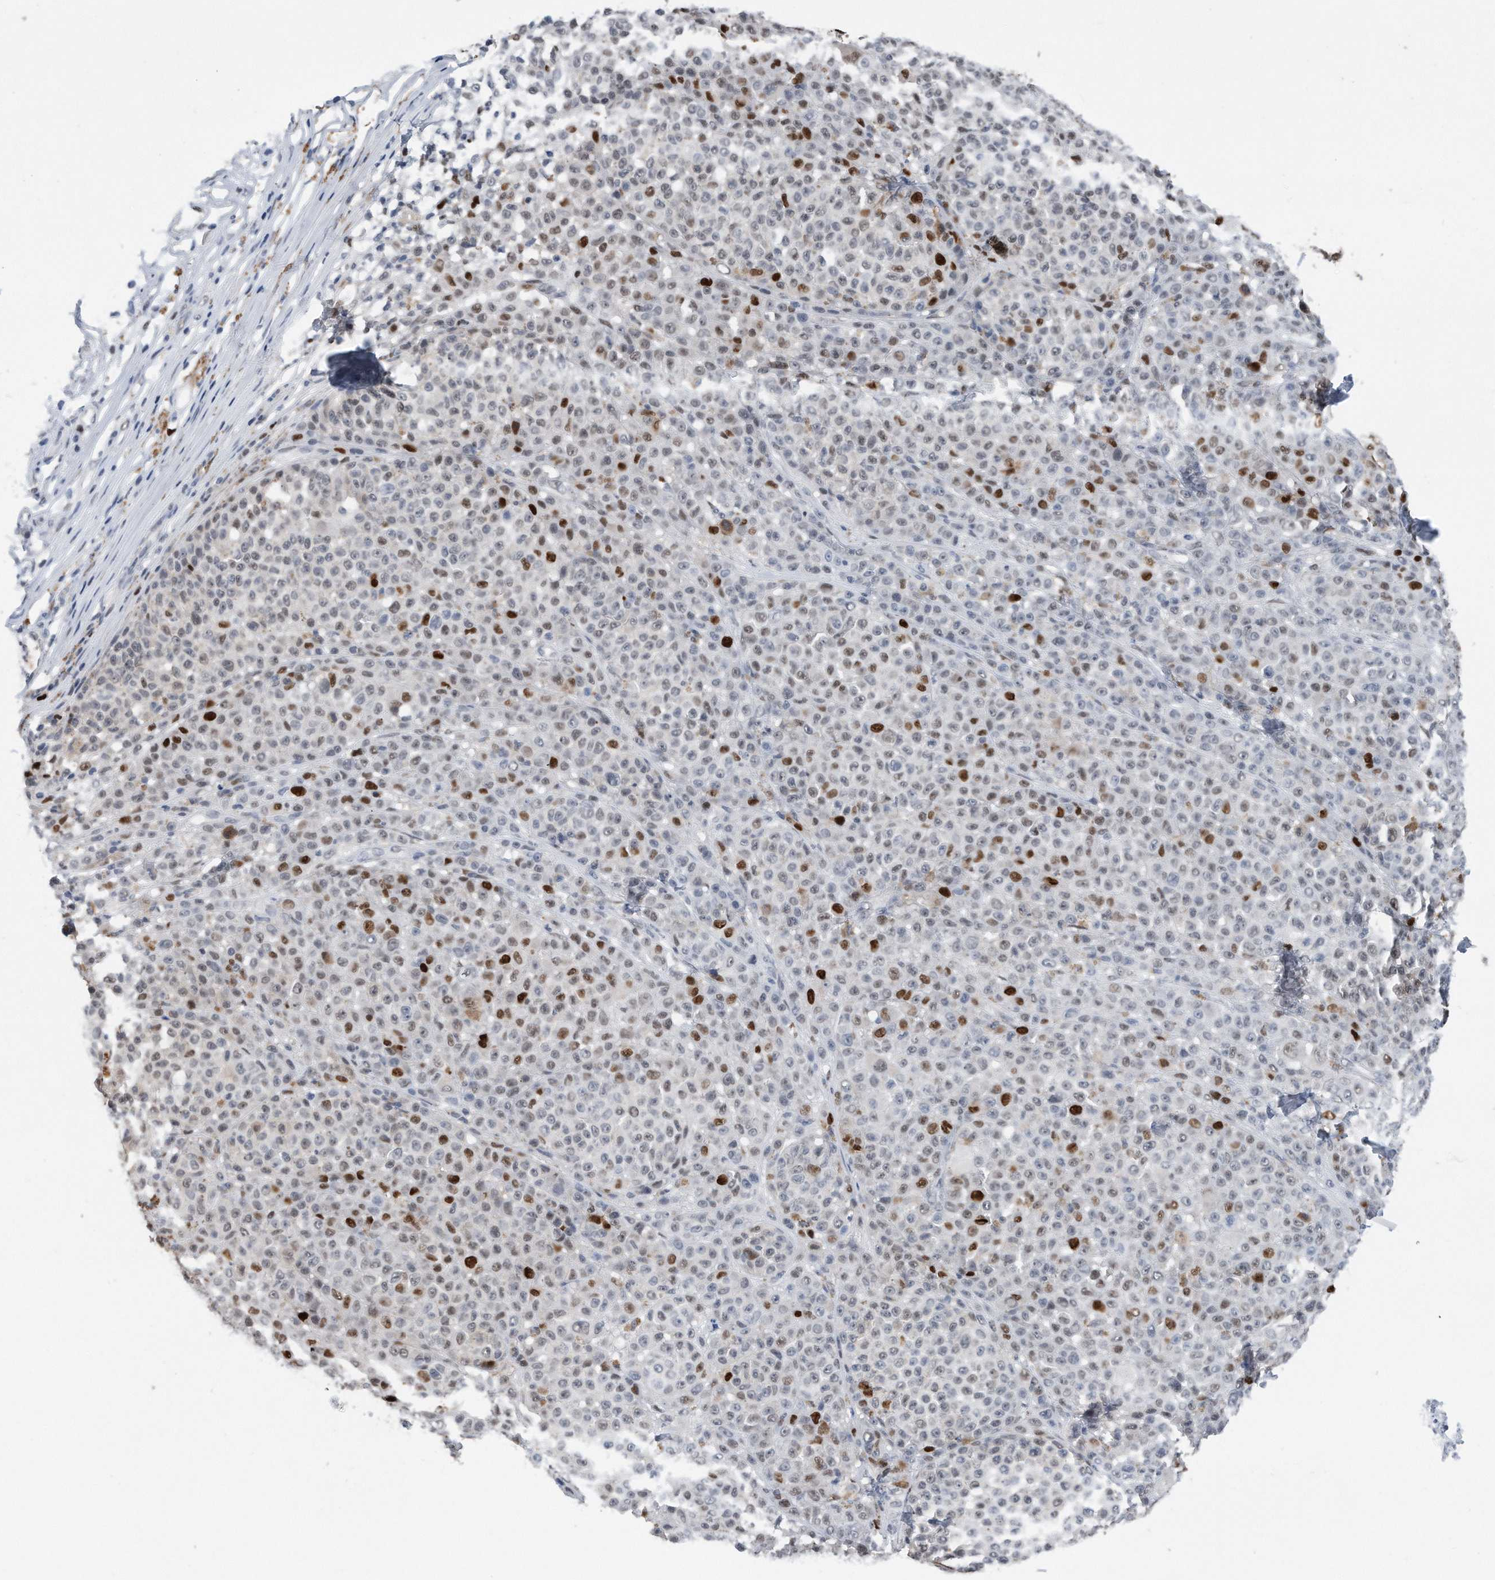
{"staining": {"intensity": "strong", "quantity": "<25%", "location": "nuclear"}, "tissue": "melanoma", "cell_type": "Tumor cells", "image_type": "cancer", "snomed": [{"axis": "morphology", "description": "Malignant melanoma, NOS"}, {"axis": "topography", "description": "Skin"}], "caption": "Melanoma was stained to show a protein in brown. There is medium levels of strong nuclear staining in about <25% of tumor cells. (DAB (3,3'-diaminobenzidine) IHC, brown staining for protein, blue staining for nuclei).", "gene": "PCNA", "patient": {"sex": "female", "age": 94}}